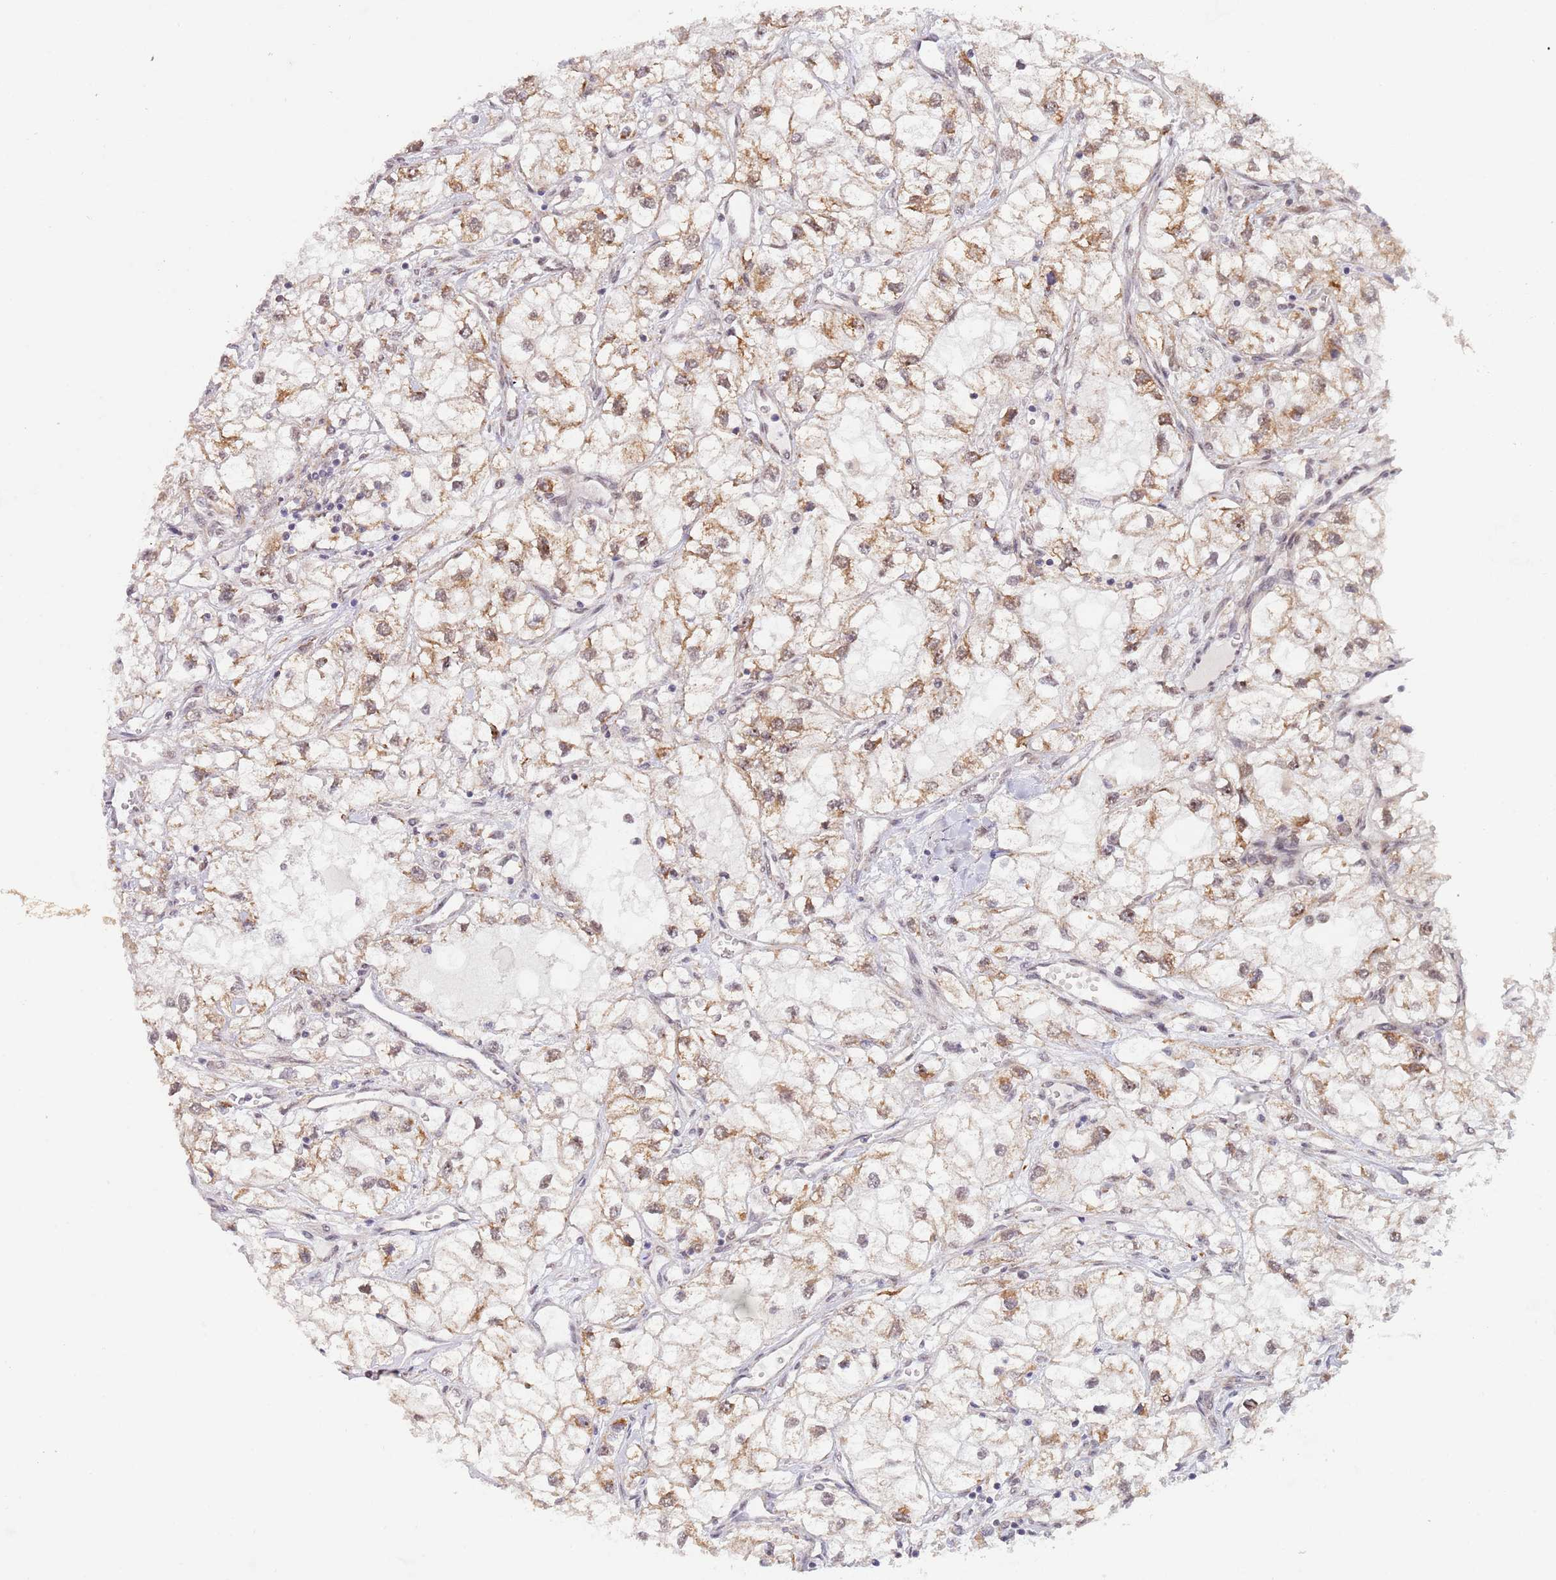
{"staining": {"intensity": "moderate", "quantity": ">75%", "location": "cytoplasmic/membranous"}, "tissue": "renal cancer", "cell_type": "Tumor cells", "image_type": "cancer", "snomed": [{"axis": "morphology", "description": "Adenocarcinoma, NOS"}, {"axis": "topography", "description": "Kidney"}], "caption": "Immunohistochemistry micrograph of neoplastic tissue: renal adenocarcinoma stained using immunohistochemistry demonstrates medium levels of moderate protein expression localized specifically in the cytoplasmic/membranous of tumor cells, appearing as a cytoplasmic/membranous brown color.", "gene": "UQCC3", "patient": {"sex": "male", "age": 59}}